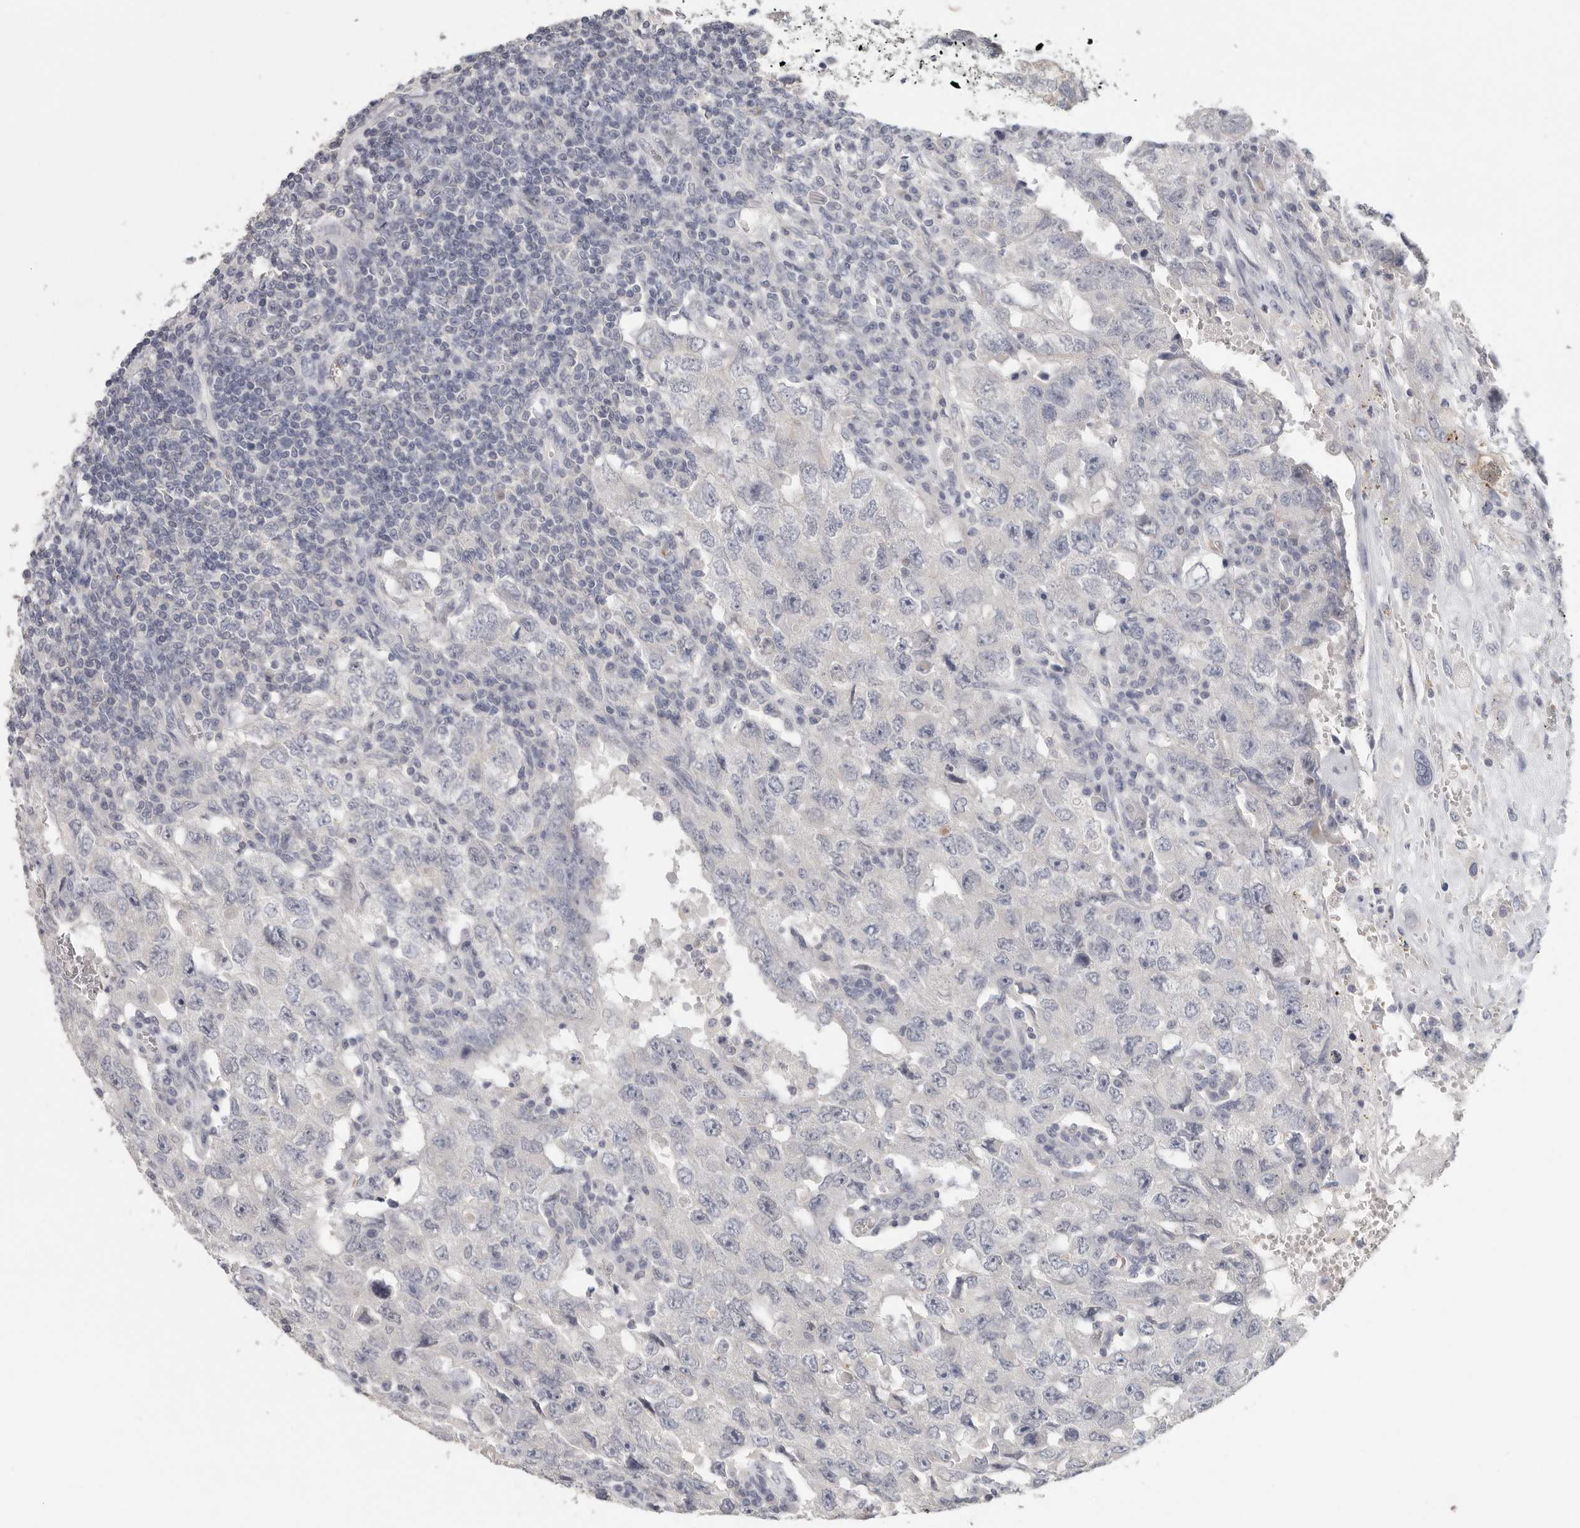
{"staining": {"intensity": "negative", "quantity": "none", "location": "none"}, "tissue": "testis cancer", "cell_type": "Tumor cells", "image_type": "cancer", "snomed": [{"axis": "morphology", "description": "Carcinoma, Embryonal, NOS"}, {"axis": "topography", "description": "Testis"}], "caption": "Photomicrograph shows no protein staining in tumor cells of testis cancer tissue.", "gene": "DNAJC11", "patient": {"sex": "male", "age": 26}}